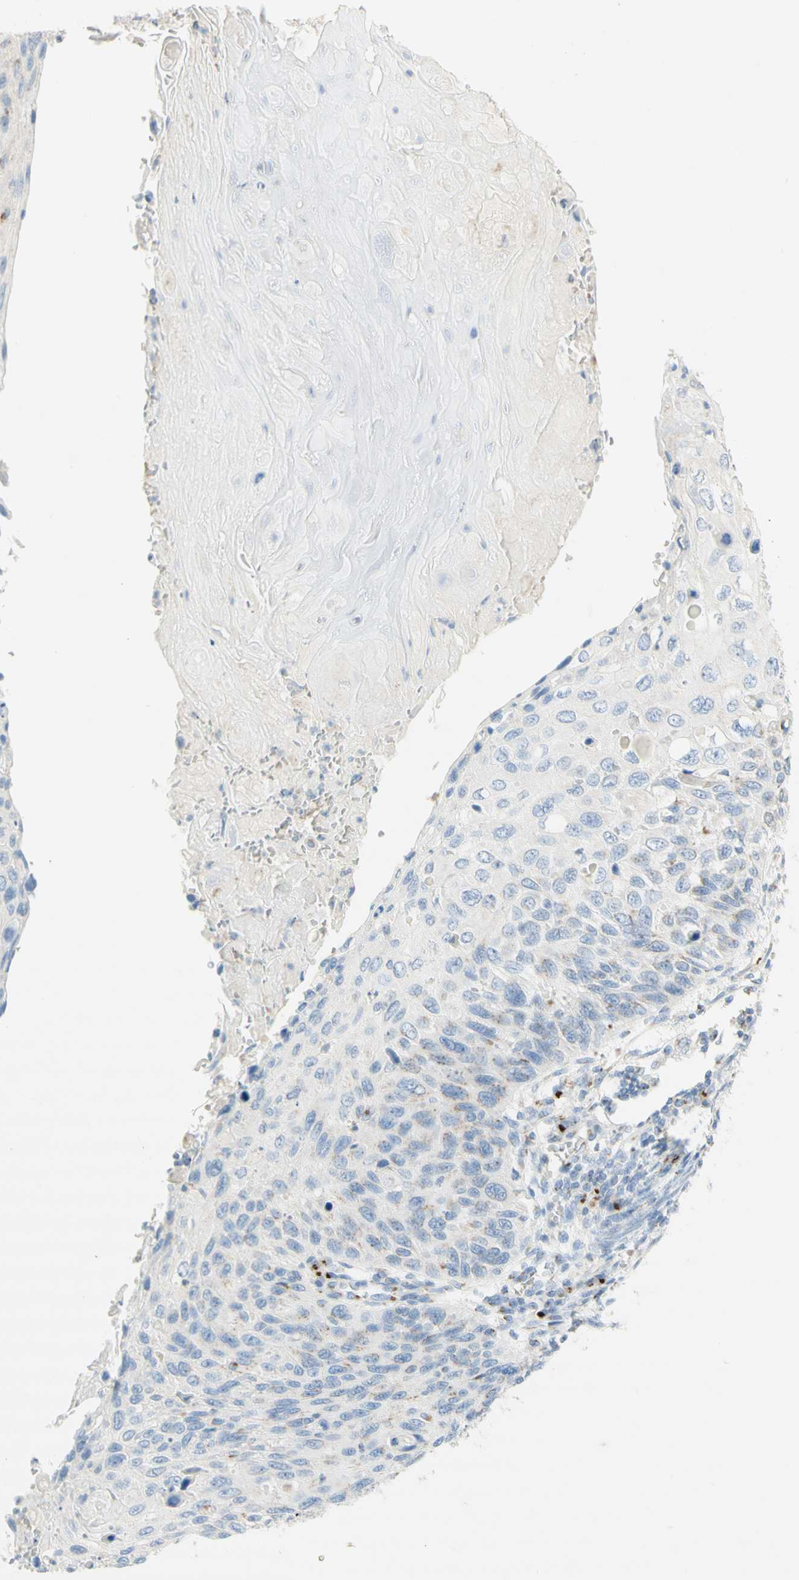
{"staining": {"intensity": "moderate", "quantity": "25%-75%", "location": "cytoplasmic/membranous"}, "tissue": "cervical cancer", "cell_type": "Tumor cells", "image_type": "cancer", "snomed": [{"axis": "morphology", "description": "Squamous cell carcinoma, NOS"}, {"axis": "topography", "description": "Cervix"}], "caption": "There is medium levels of moderate cytoplasmic/membranous staining in tumor cells of squamous cell carcinoma (cervical), as demonstrated by immunohistochemical staining (brown color).", "gene": "MANEA", "patient": {"sex": "female", "age": 70}}